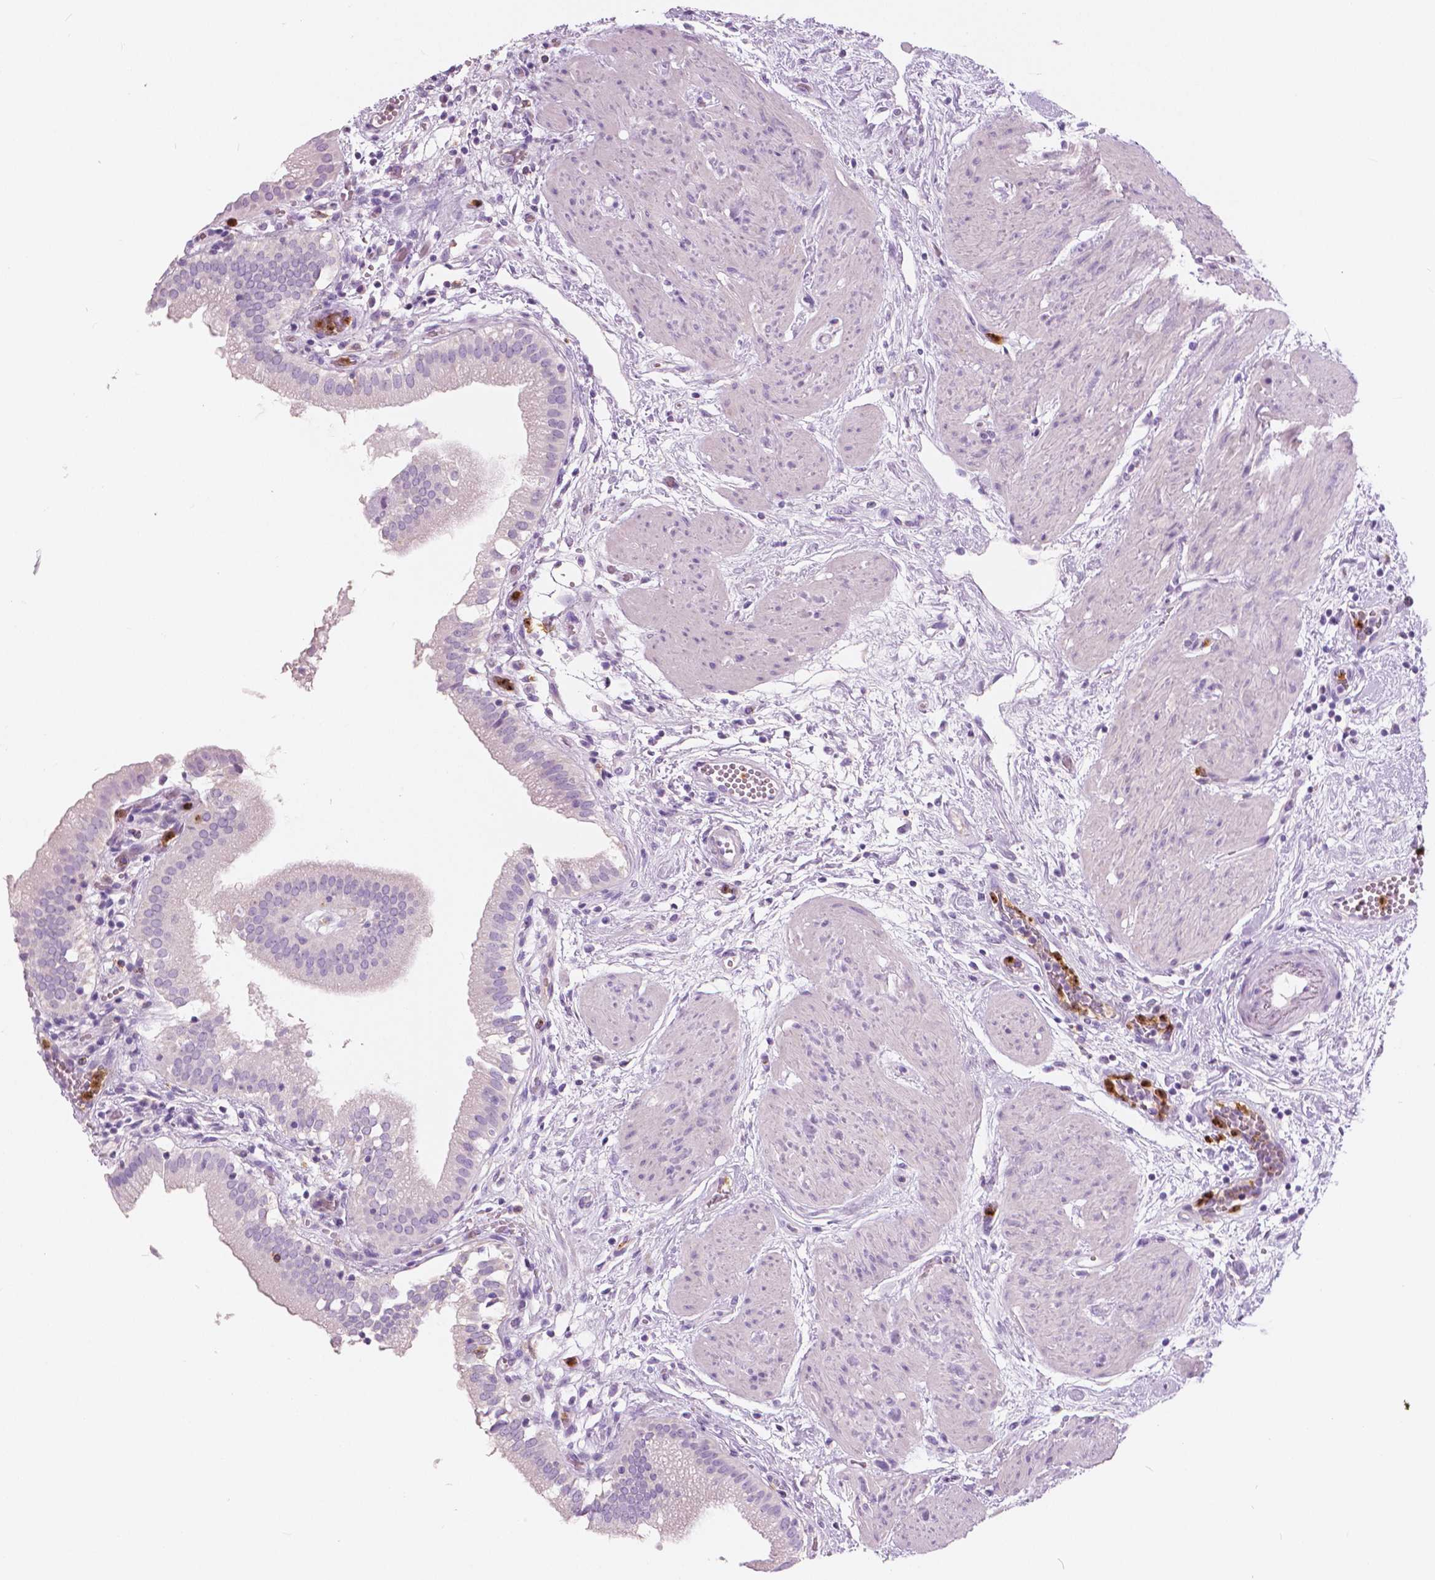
{"staining": {"intensity": "negative", "quantity": "none", "location": "none"}, "tissue": "gallbladder", "cell_type": "Glandular cells", "image_type": "normal", "snomed": [{"axis": "morphology", "description": "Normal tissue, NOS"}, {"axis": "topography", "description": "Gallbladder"}], "caption": "Protein analysis of benign gallbladder demonstrates no significant staining in glandular cells.", "gene": "CXCR2", "patient": {"sex": "female", "age": 65}}